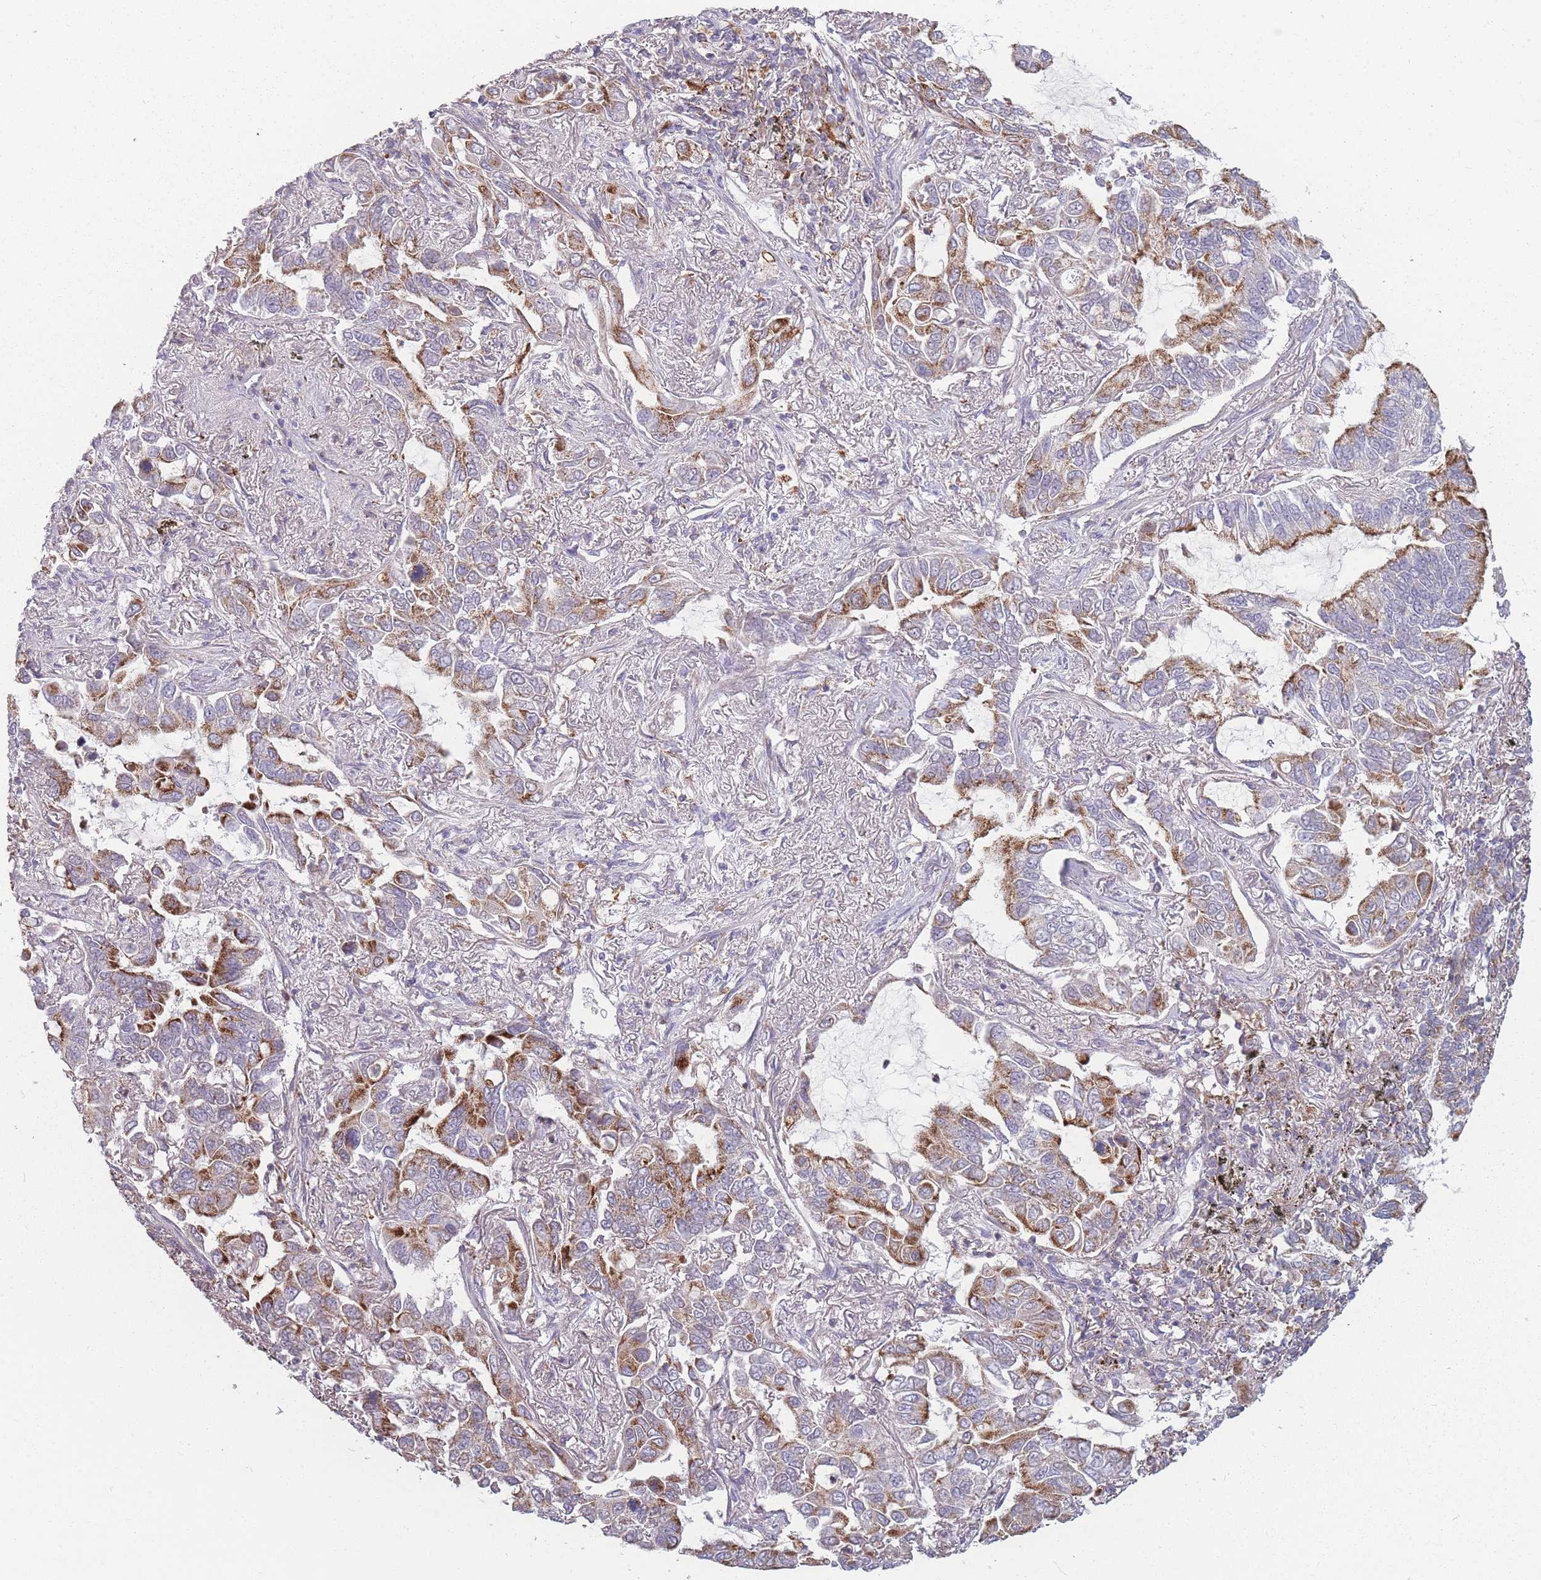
{"staining": {"intensity": "moderate", "quantity": ">75%", "location": "cytoplasmic/membranous"}, "tissue": "lung cancer", "cell_type": "Tumor cells", "image_type": "cancer", "snomed": [{"axis": "morphology", "description": "Adenocarcinoma, NOS"}, {"axis": "topography", "description": "Lung"}], "caption": "Tumor cells demonstrate medium levels of moderate cytoplasmic/membranous expression in about >75% of cells in lung cancer.", "gene": "PEX11B", "patient": {"sex": "male", "age": 64}}